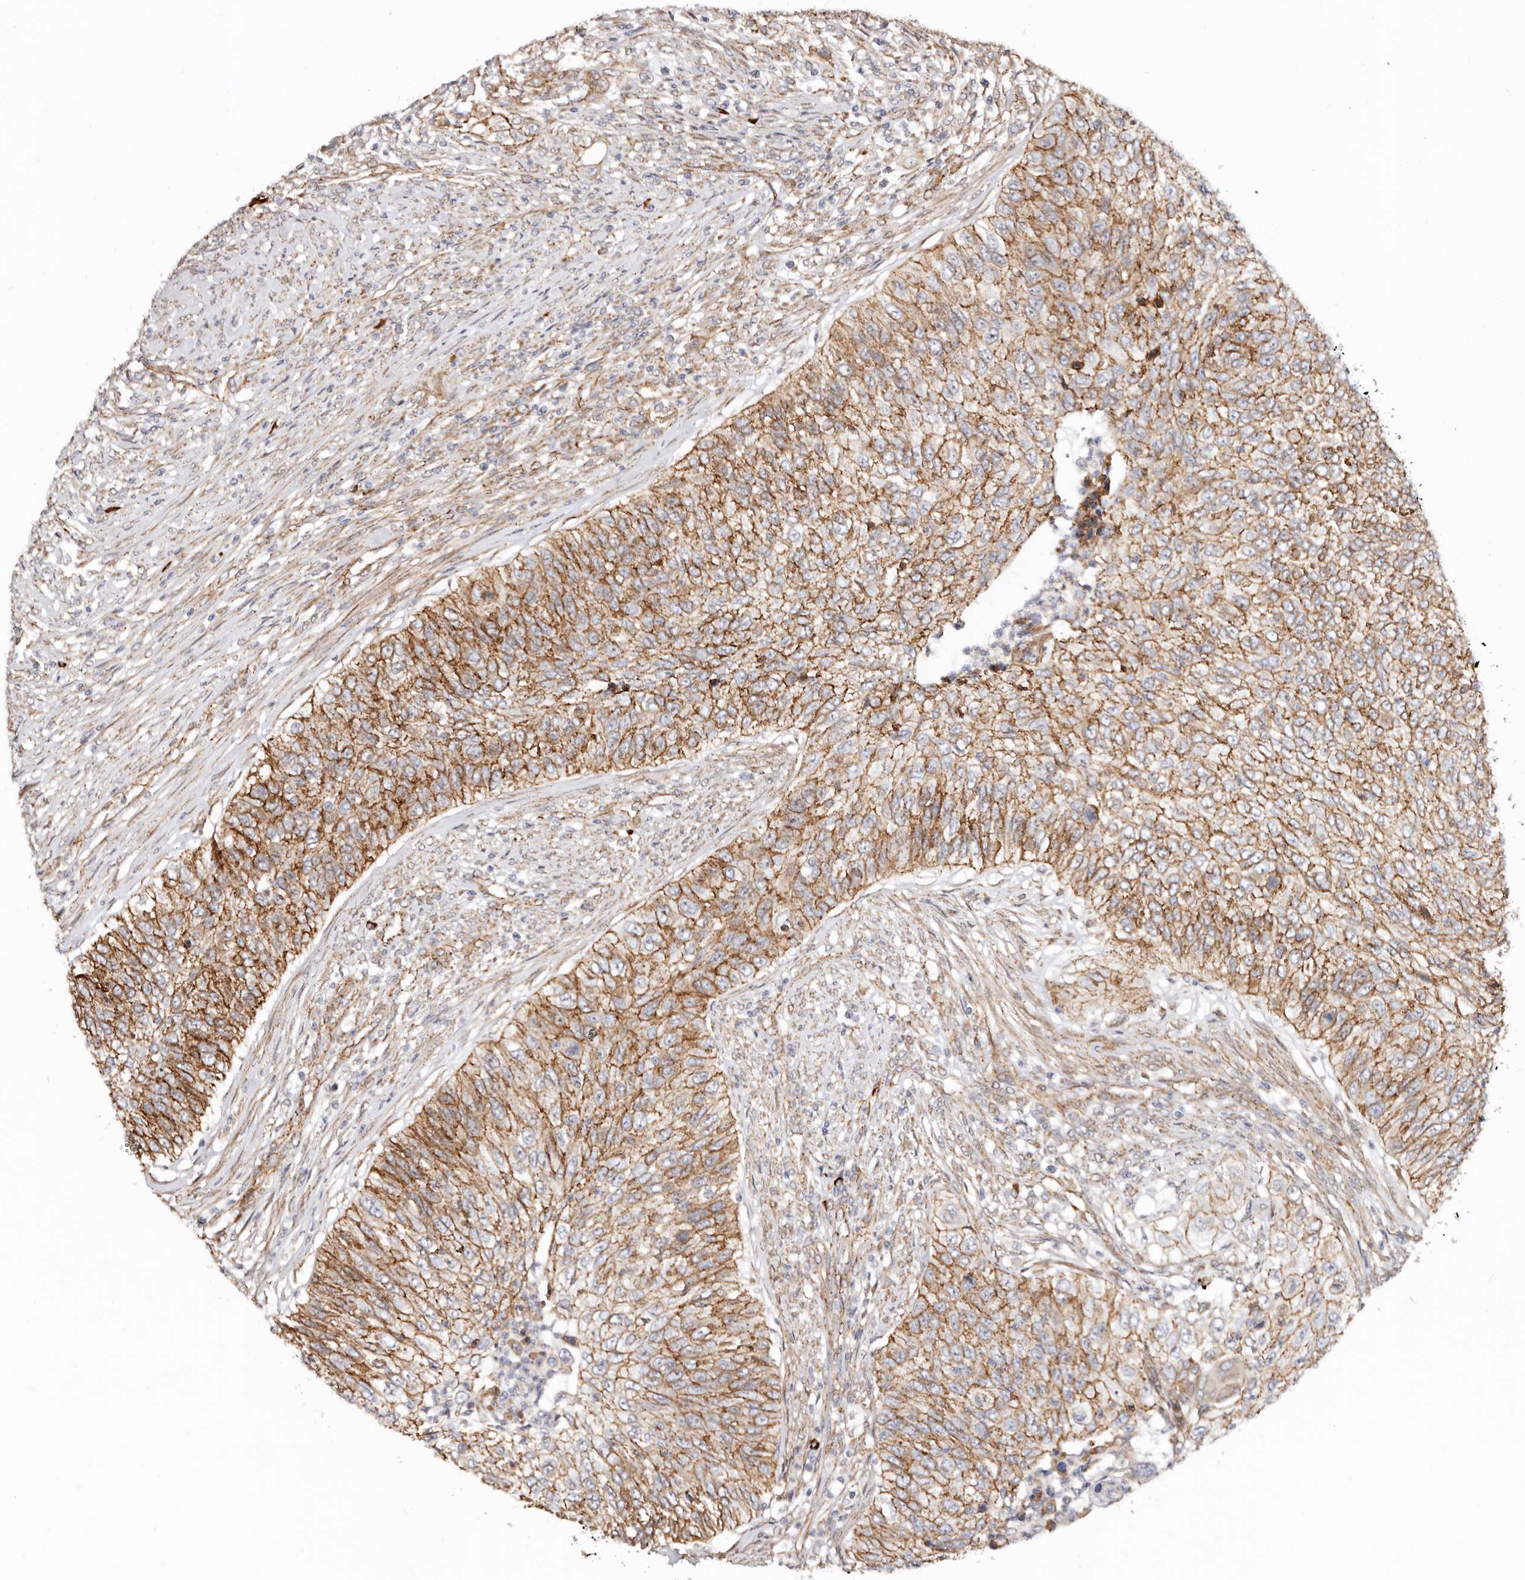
{"staining": {"intensity": "strong", "quantity": ">75%", "location": "cytoplasmic/membranous"}, "tissue": "urothelial cancer", "cell_type": "Tumor cells", "image_type": "cancer", "snomed": [{"axis": "morphology", "description": "Urothelial carcinoma, High grade"}, {"axis": "topography", "description": "Urinary bladder"}], "caption": "Tumor cells reveal strong cytoplasmic/membranous expression in about >75% of cells in urothelial cancer. (Stains: DAB in brown, nuclei in blue, Microscopy: brightfield microscopy at high magnification).", "gene": "CTNNB1", "patient": {"sex": "female", "age": 60}}